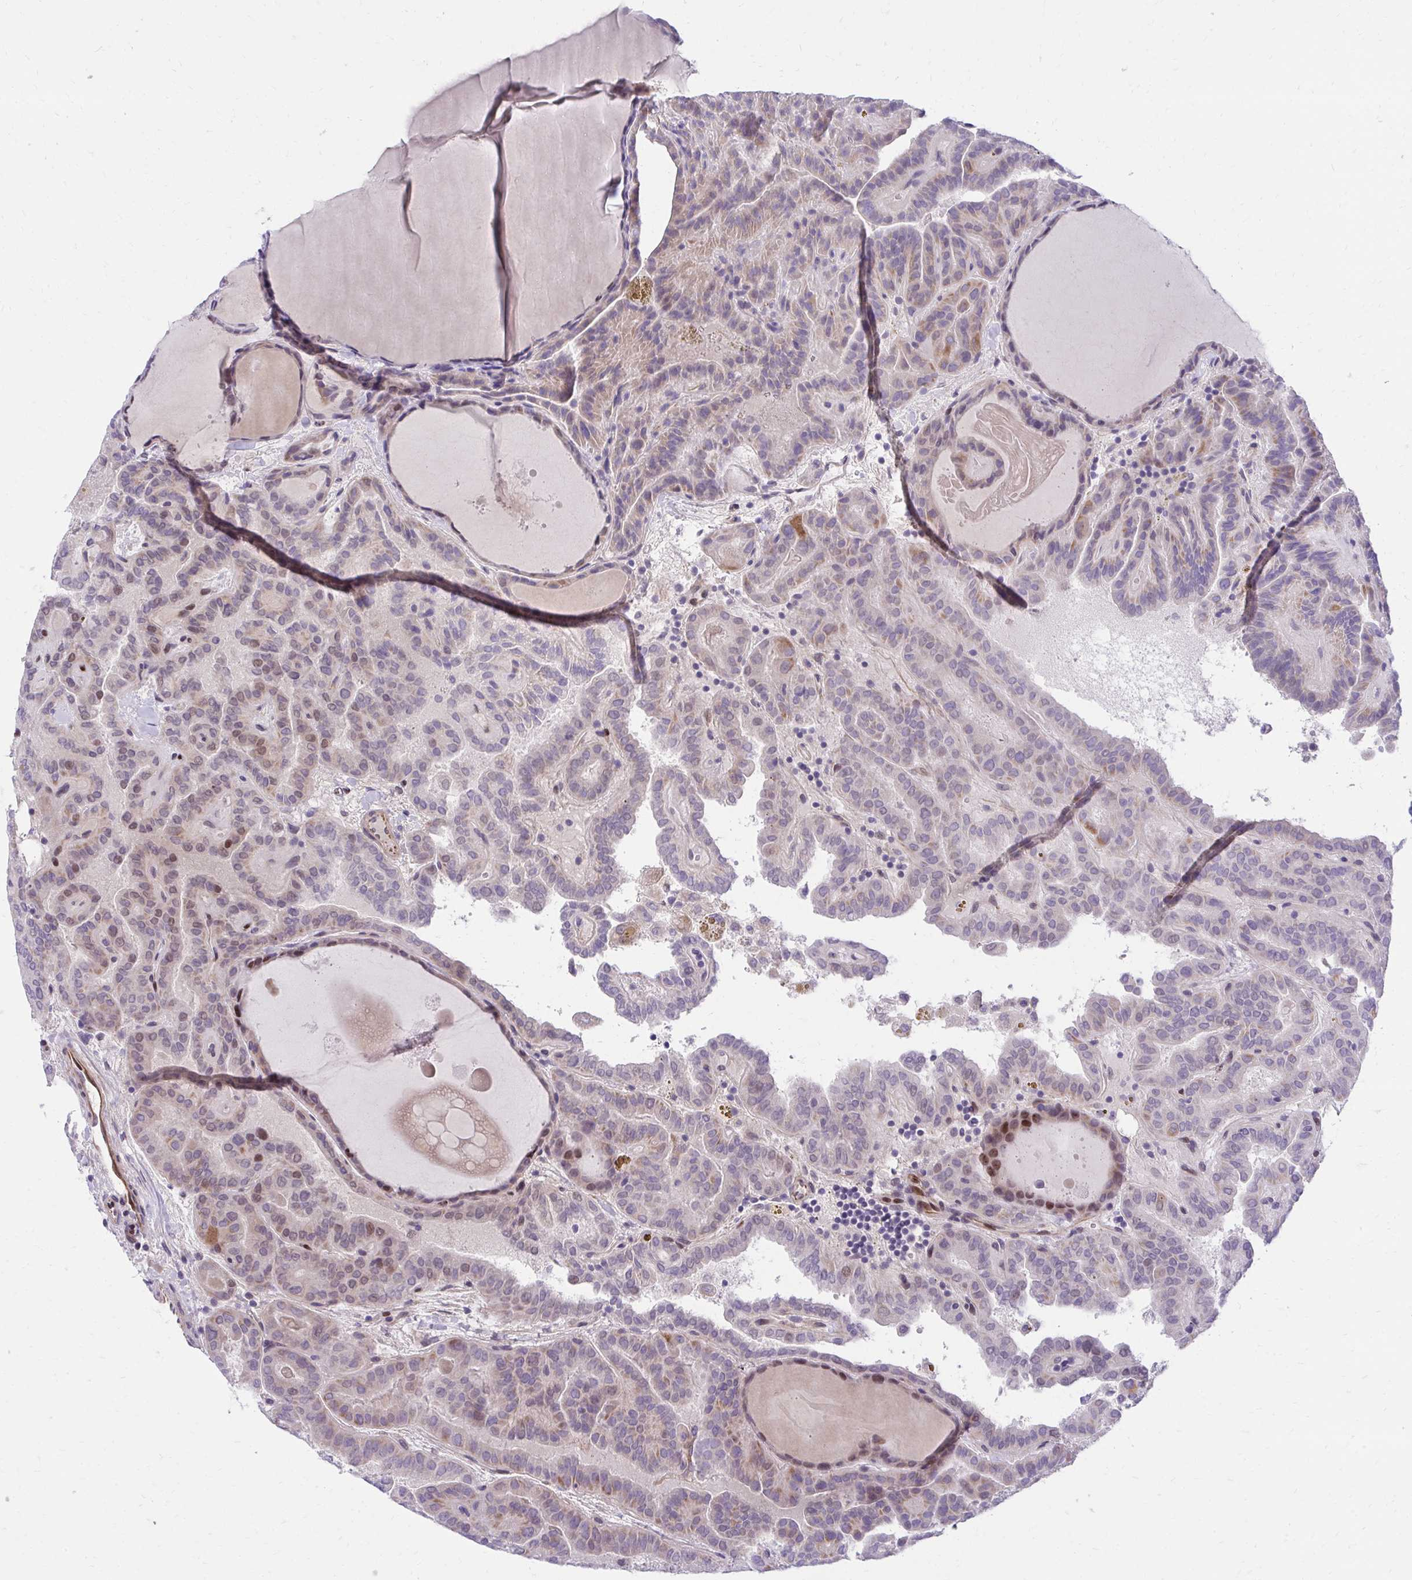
{"staining": {"intensity": "moderate", "quantity": "<25%", "location": "cytoplasmic/membranous,nuclear"}, "tissue": "thyroid cancer", "cell_type": "Tumor cells", "image_type": "cancer", "snomed": [{"axis": "morphology", "description": "Papillary adenocarcinoma, NOS"}, {"axis": "topography", "description": "Thyroid gland"}], "caption": "There is low levels of moderate cytoplasmic/membranous and nuclear staining in tumor cells of thyroid cancer (papillary adenocarcinoma), as demonstrated by immunohistochemical staining (brown color).", "gene": "HOXA4", "patient": {"sex": "female", "age": 46}}